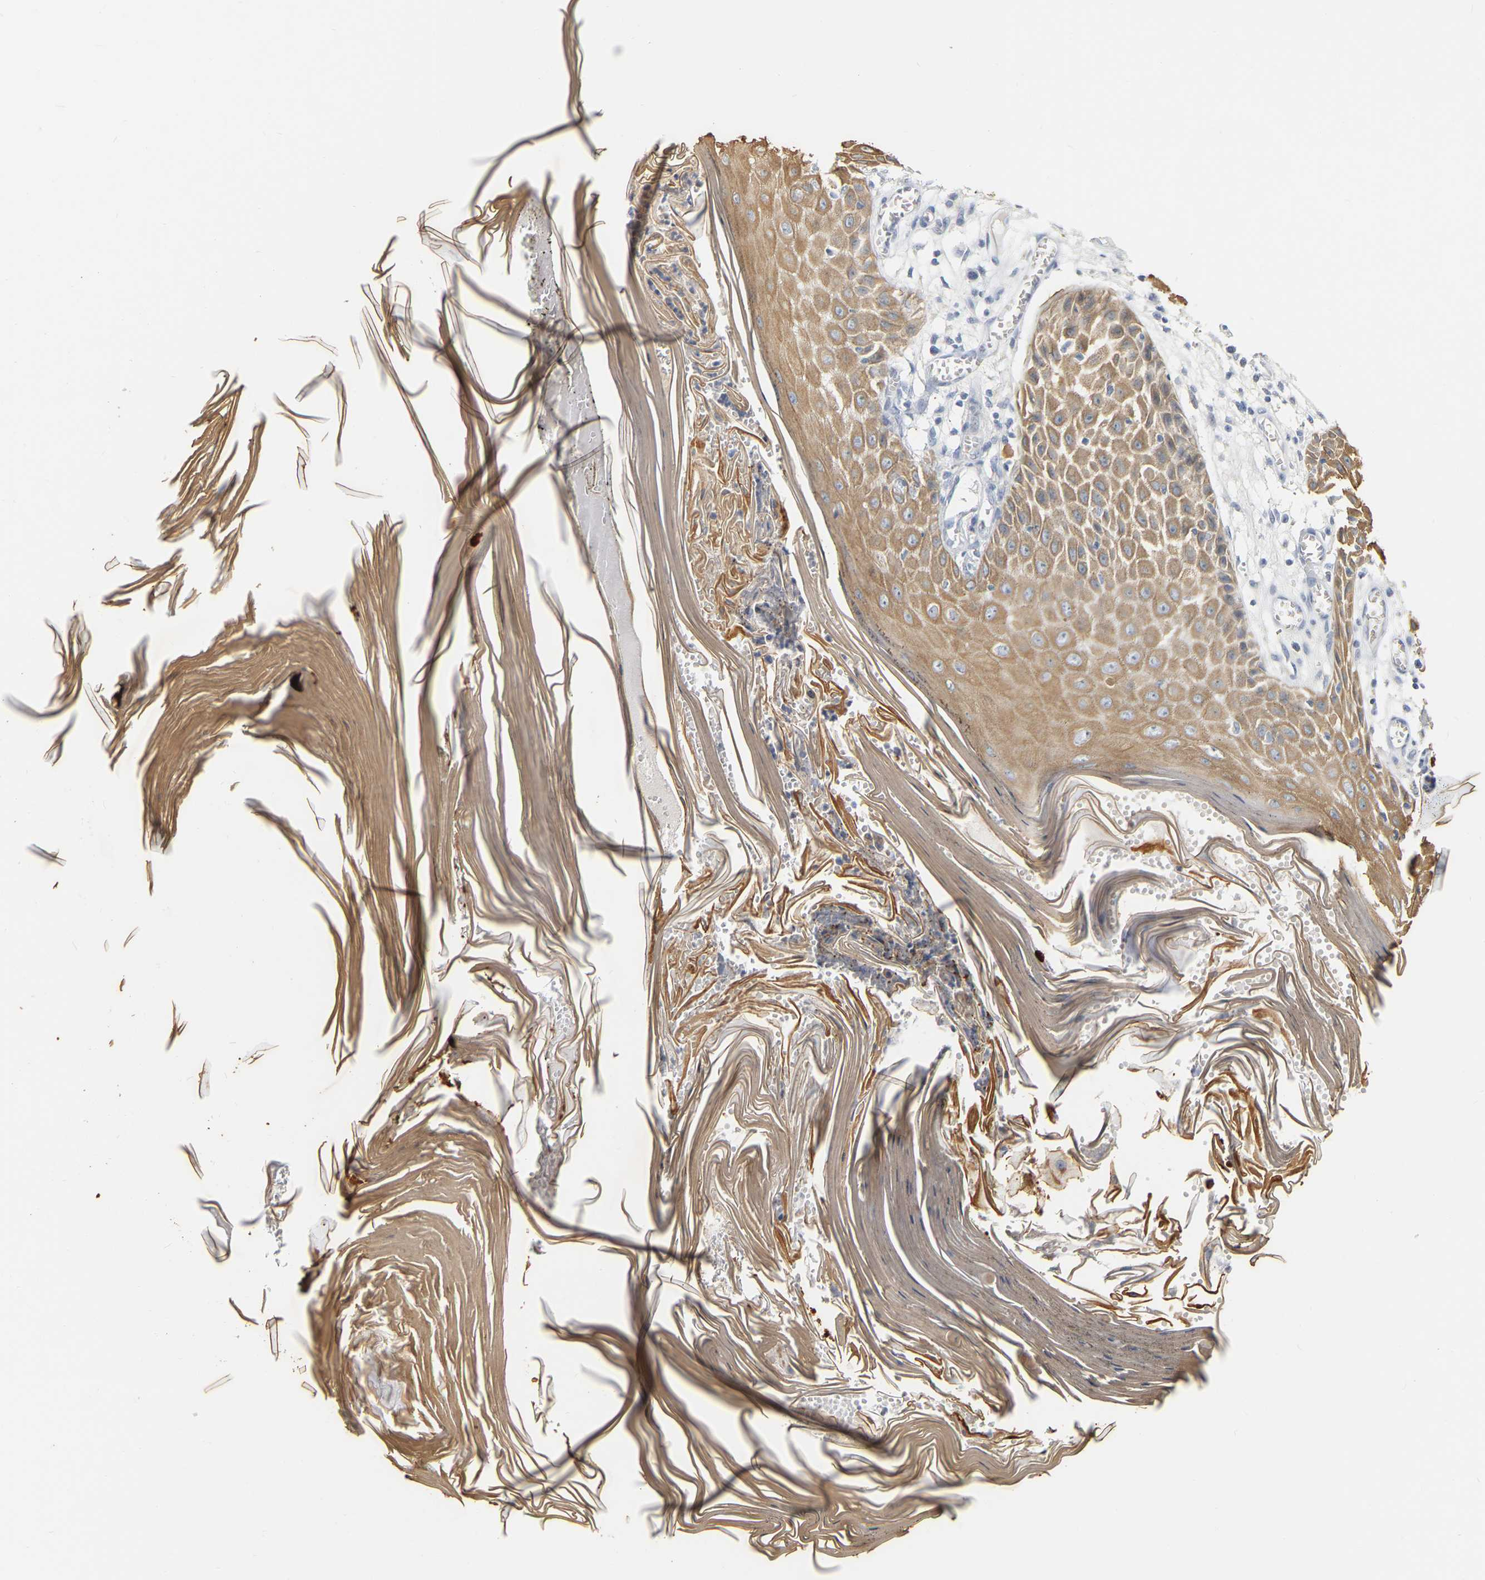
{"staining": {"intensity": "moderate", "quantity": ">75%", "location": "cytoplasmic/membranous"}, "tissue": "skin cancer", "cell_type": "Tumor cells", "image_type": "cancer", "snomed": [{"axis": "morphology", "description": "Squamous cell carcinoma, NOS"}, {"axis": "topography", "description": "Skin"}], "caption": "Tumor cells show medium levels of moderate cytoplasmic/membranous positivity in about >75% of cells in skin cancer (squamous cell carcinoma).", "gene": "KRT76", "patient": {"sex": "female", "age": 73}}